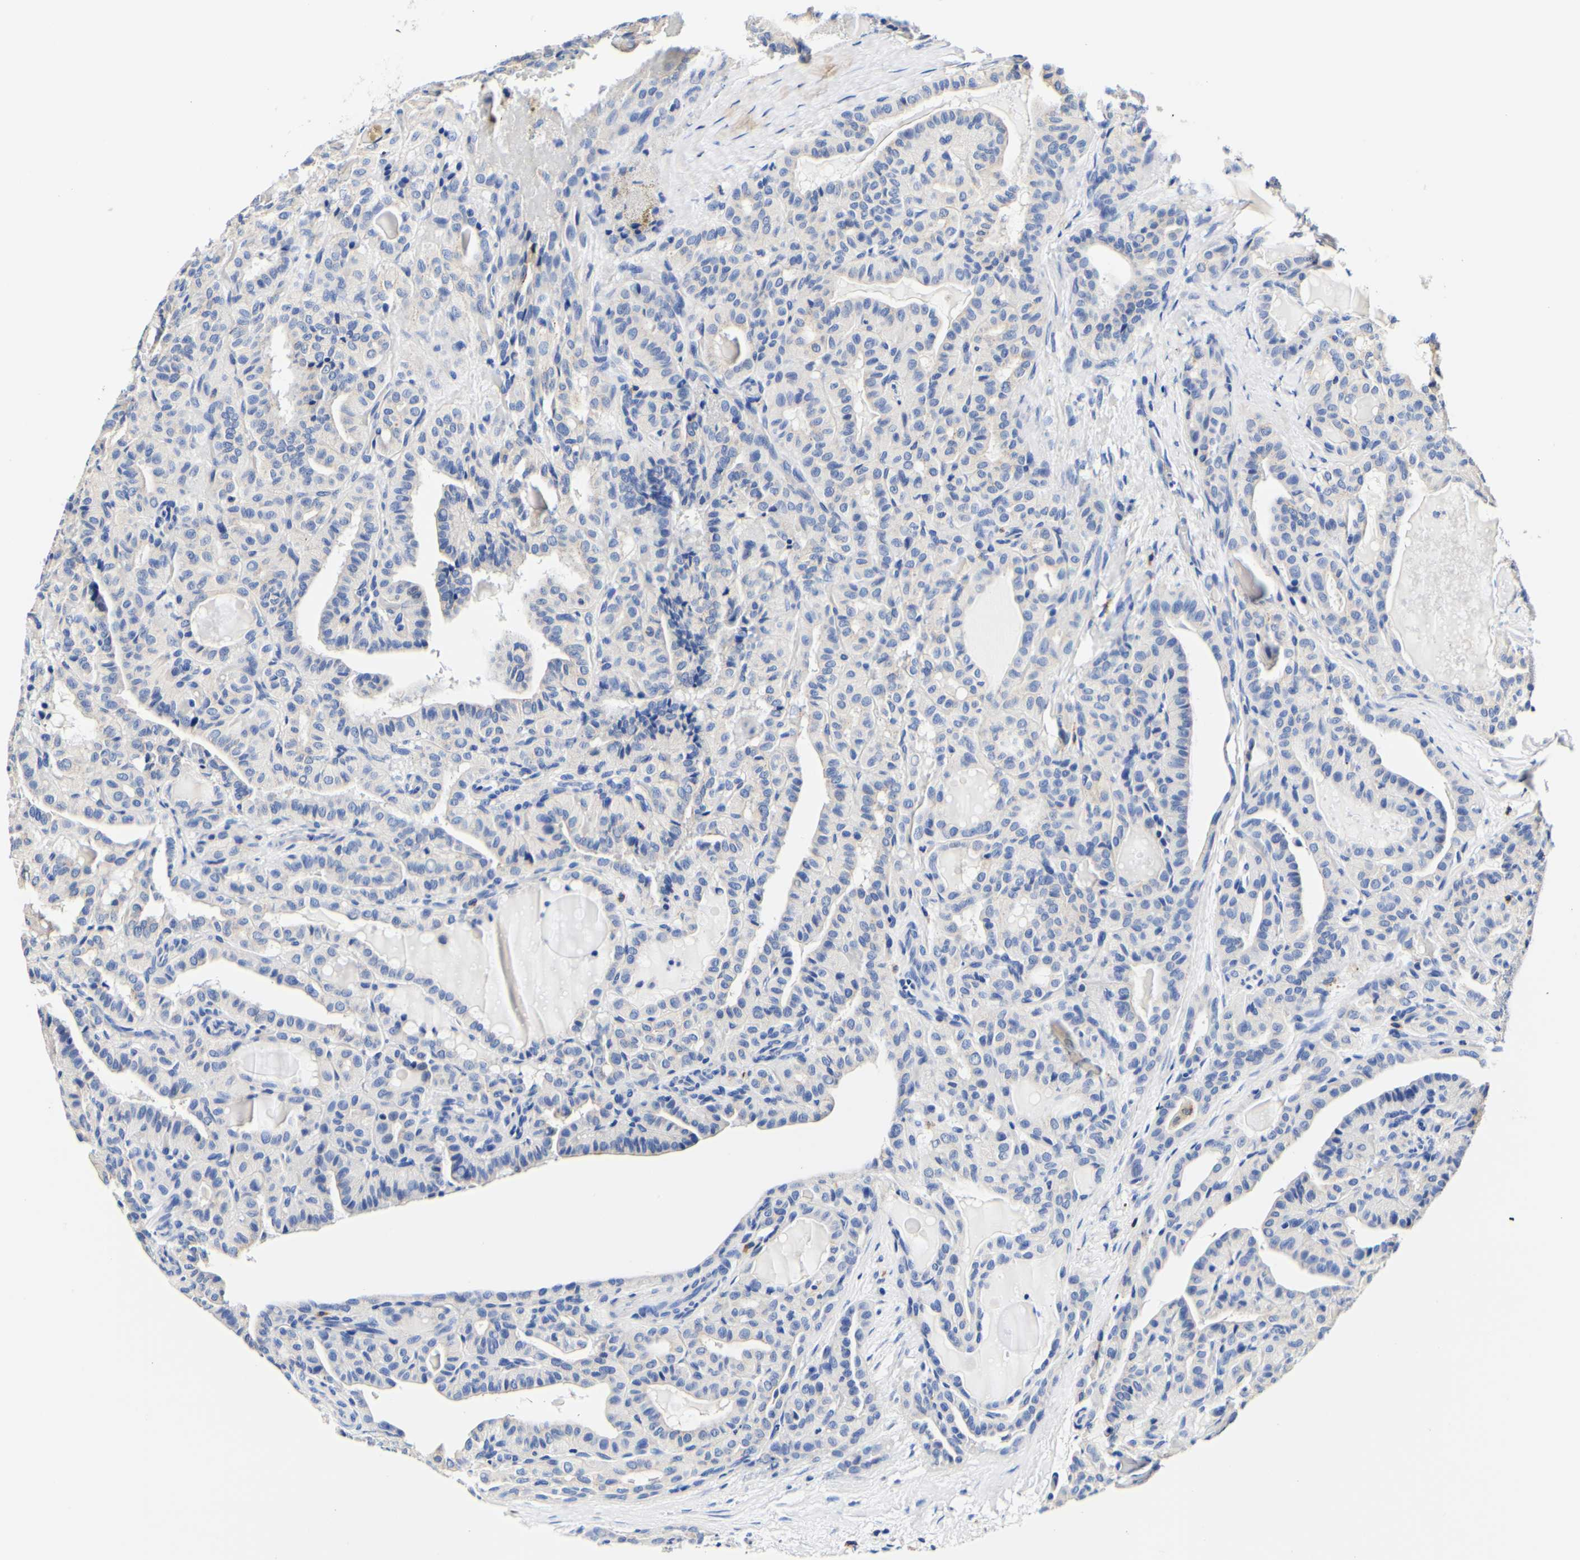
{"staining": {"intensity": "negative", "quantity": "none", "location": "none"}, "tissue": "thyroid cancer", "cell_type": "Tumor cells", "image_type": "cancer", "snomed": [{"axis": "morphology", "description": "Papillary adenocarcinoma, NOS"}, {"axis": "topography", "description": "Thyroid gland"}], "caption": "This is an immunohistochemistry histopathology image of human thyroid cancer. There is no staining in tumor cells.", "gene": "CAMK4", "patient": {"sex": "male", "age": 77}}